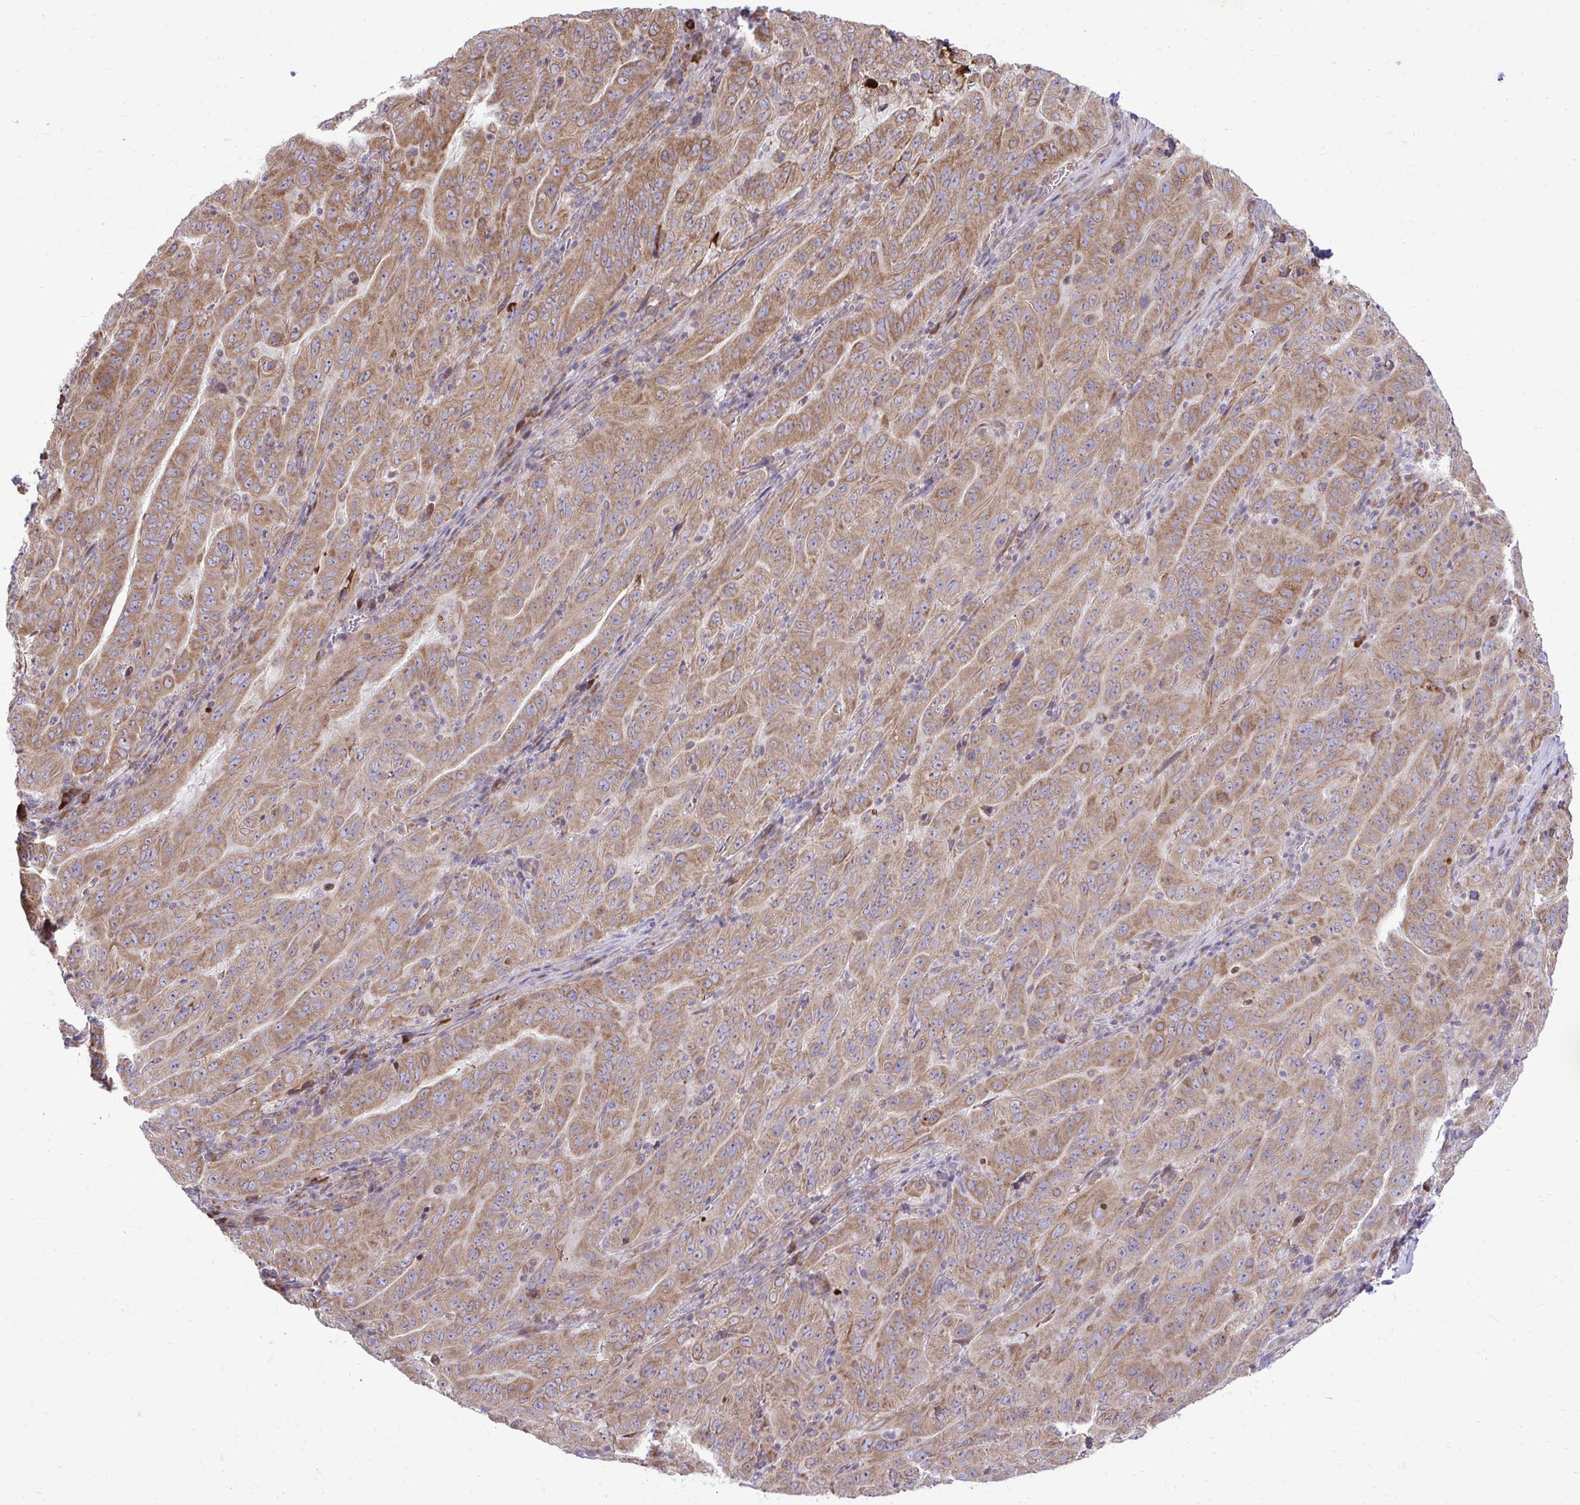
{"staining": {"intensity": "moderate", "quantity": ">75%", "location": "cytoplasmic/membranous"}, "tissue": "pancreatic cancer", "cell_type": "Tumor cells", "image_type": "cancer", "snomed": [{"axis": "morphology", "description": "Adenocarcinoma, NOS"}, {"axis": "topography", "description": "Pancreas"}], "caption": "An IHC image of tumor tissue is shown. Protein staining in brown highlights moderate cytoplasmic/membranous positivity in pancreatic cancer (adenocarcinoma) within tumor cells.", "gene": "METTL9", "patient": {"sex": "male", "age": 63}}